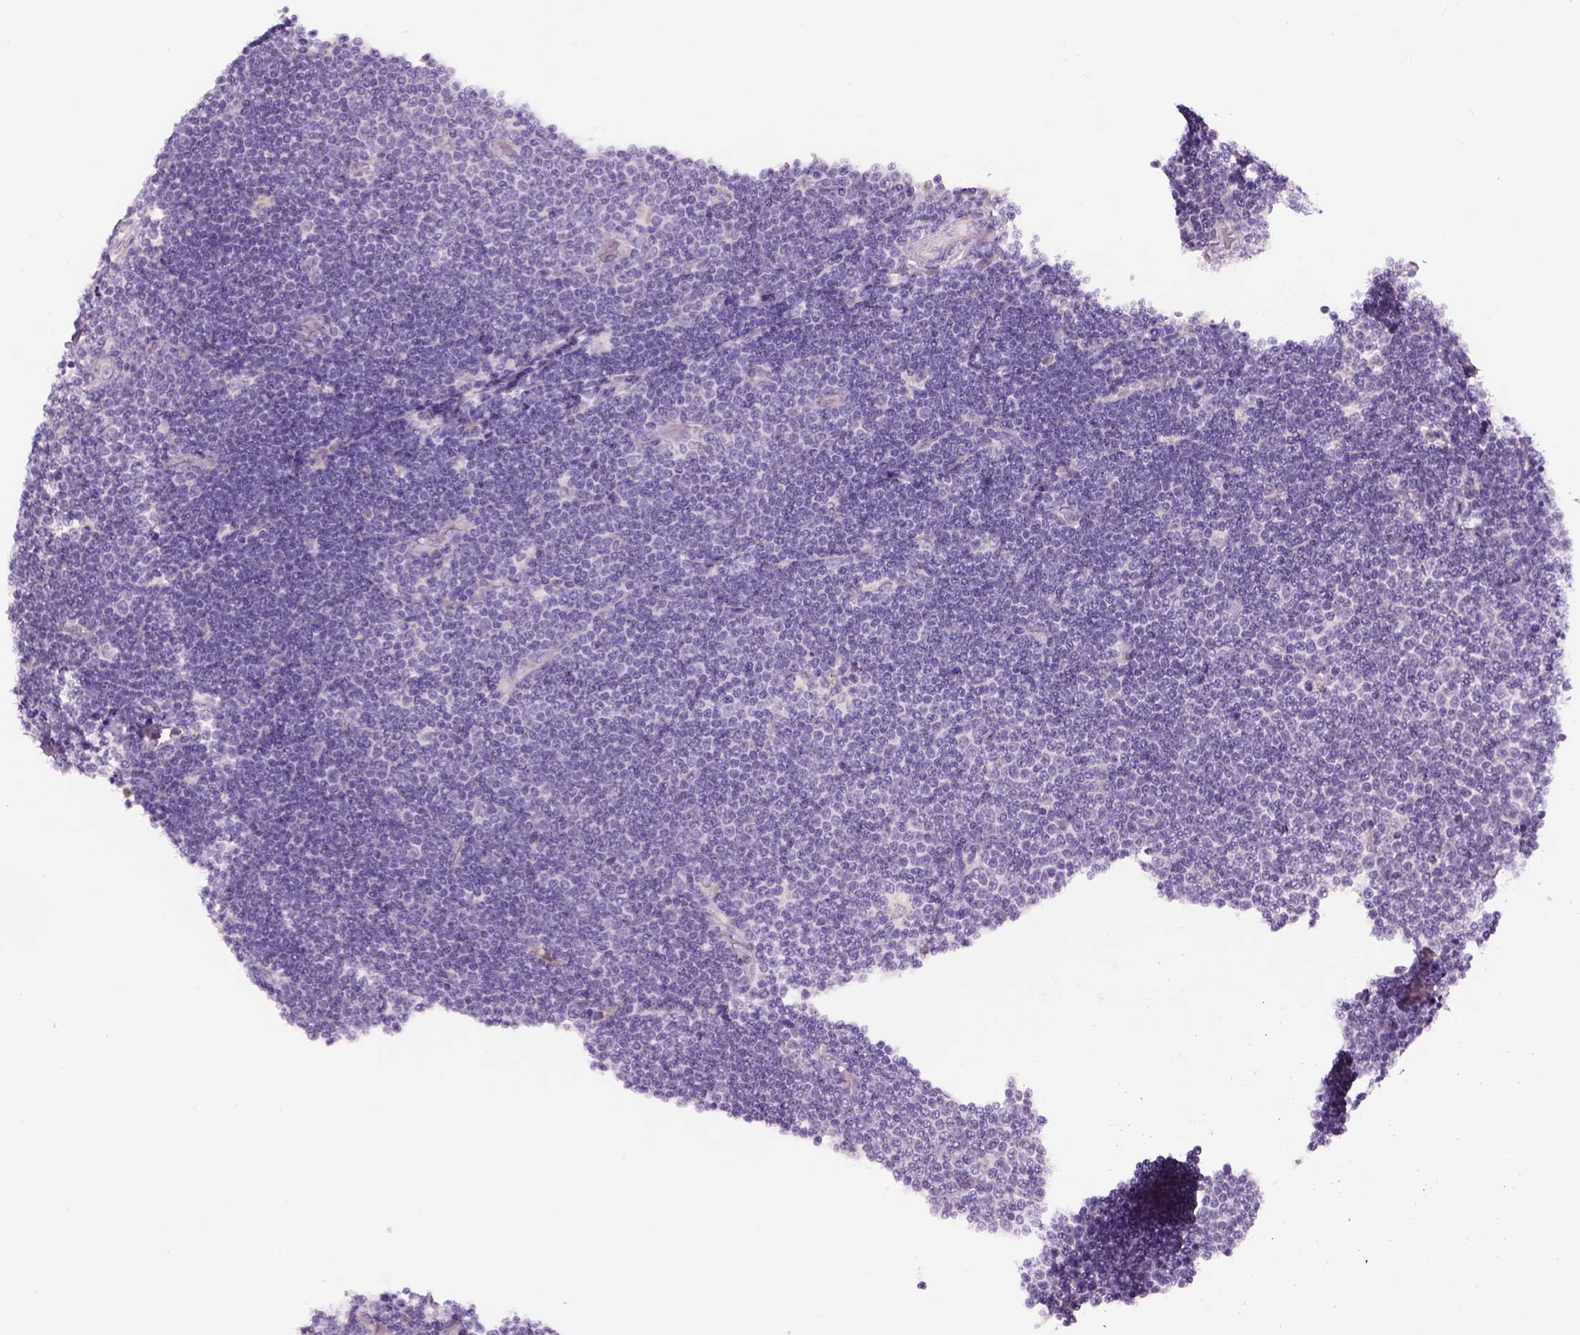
{"staining": {"intensity": "negative", "quantity": "none", "location": "none"}, "tissue": "lymphoma", "cell_type": "Tumor cells", "image_type": "cancer", "snomed": [{"axis": "morphology", "description": "Malignant lymphoma, non-Hodgkin's type, Low grade"}, {"axis": "topography", "description": "Brain"}], "caption": "IHC of lymphoma displays no staining in tumor cells. (DAB (3,3'-diaminobenzidine) IHC, high magnification).", "gene": "IFT52", "patient": {"sex": "female", "age": 66}}